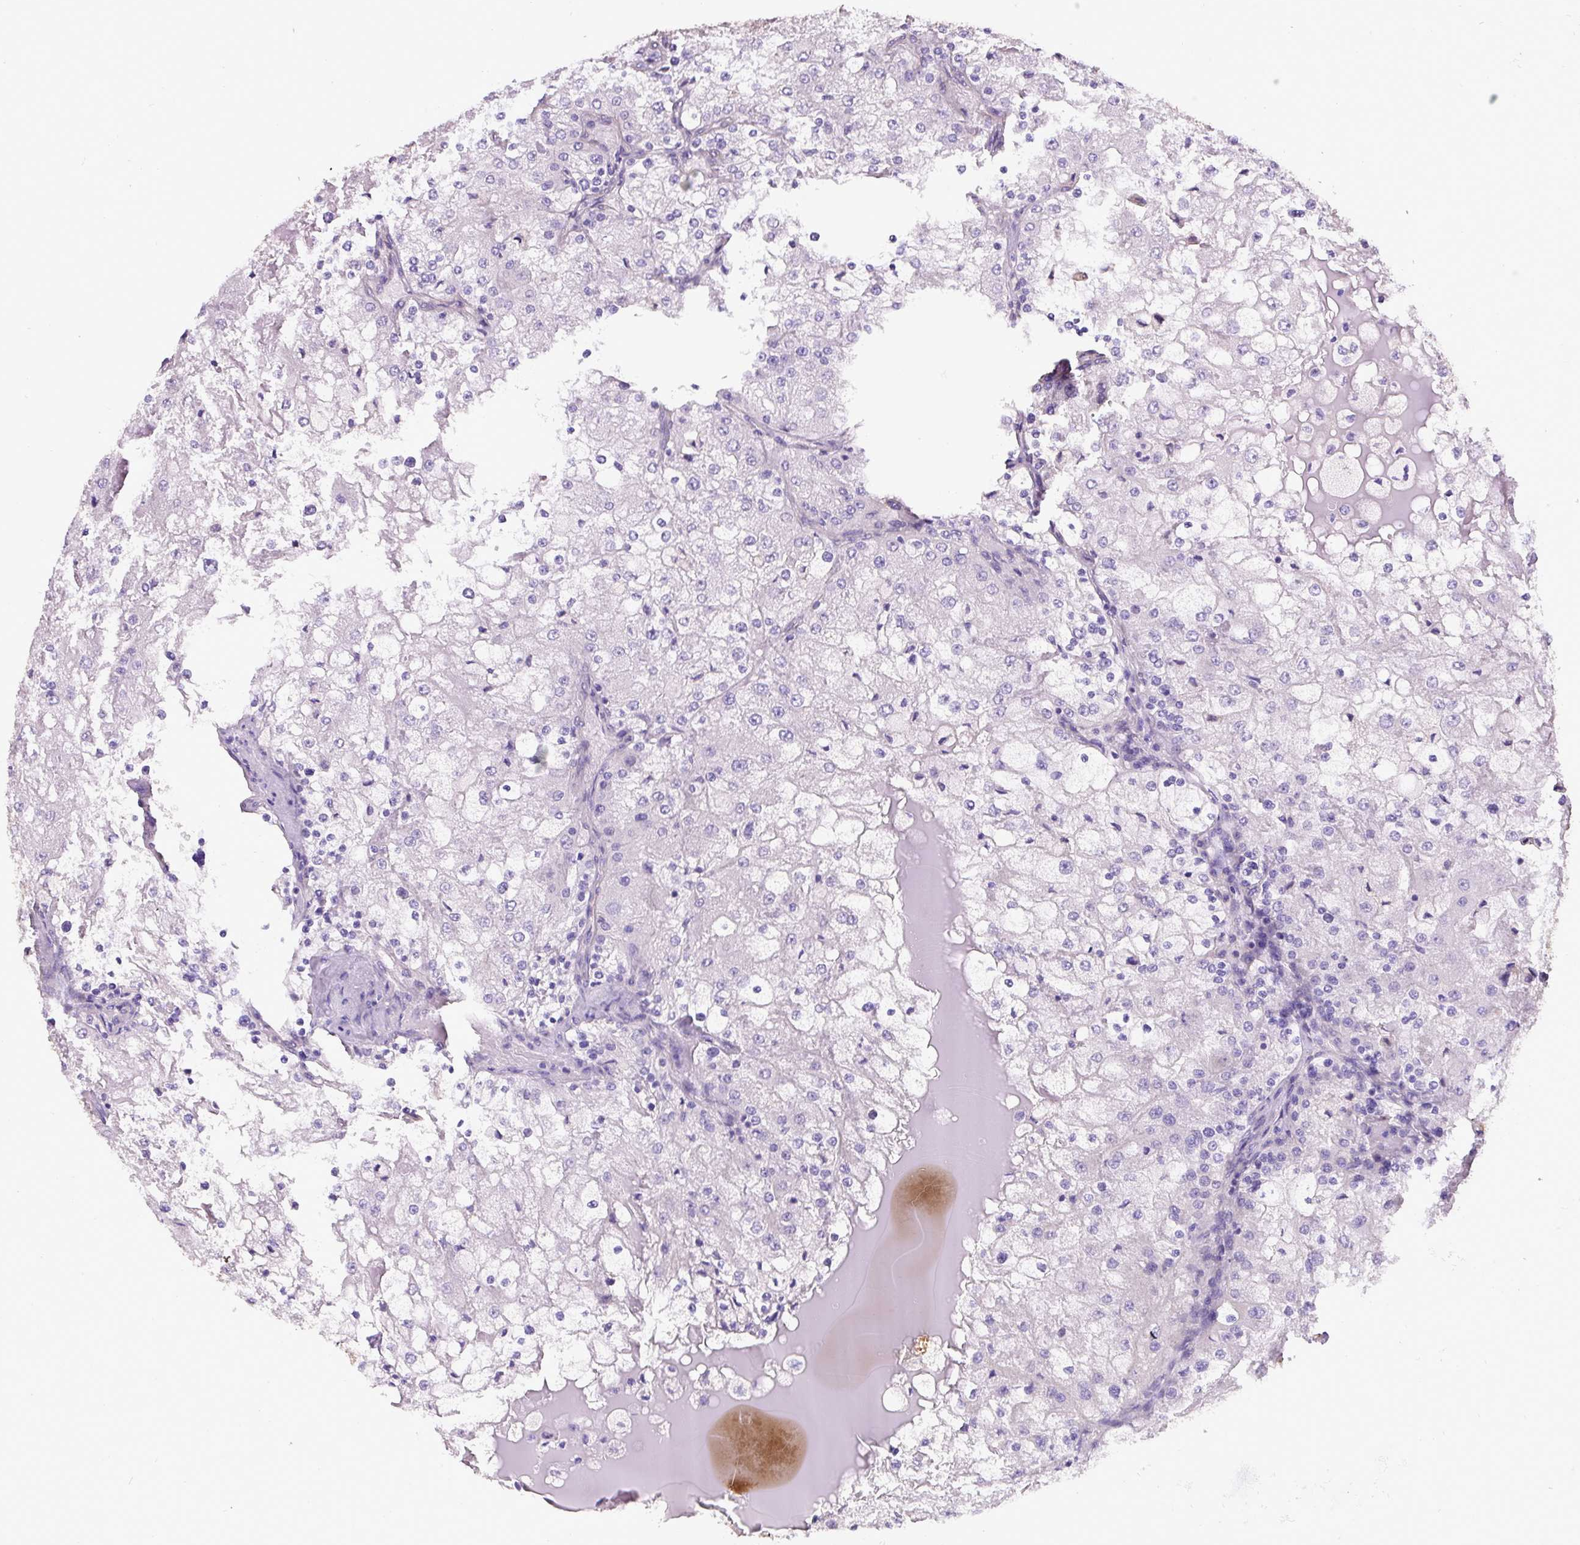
{"staining": {"intensity": "negative", "quantity": "none", "location": "none"}, "tissue": "renal cancer", "cell_type": "Tumor cells", "image_type": "cancer", "snomed": [{"axis": "morphology", "description": "Adenocarcinoma, NOS"}, {"axis": "topography", "description": "Kidney"}], "caption": "This image is of adenocarcinoma (renal) stained with IHC to label a protein in brown with the nuclei are counter-stained blue. There is no positivity in tumor cells.", "gene": "DCTN1", "patient": {"sex": "female", "age": 74}}